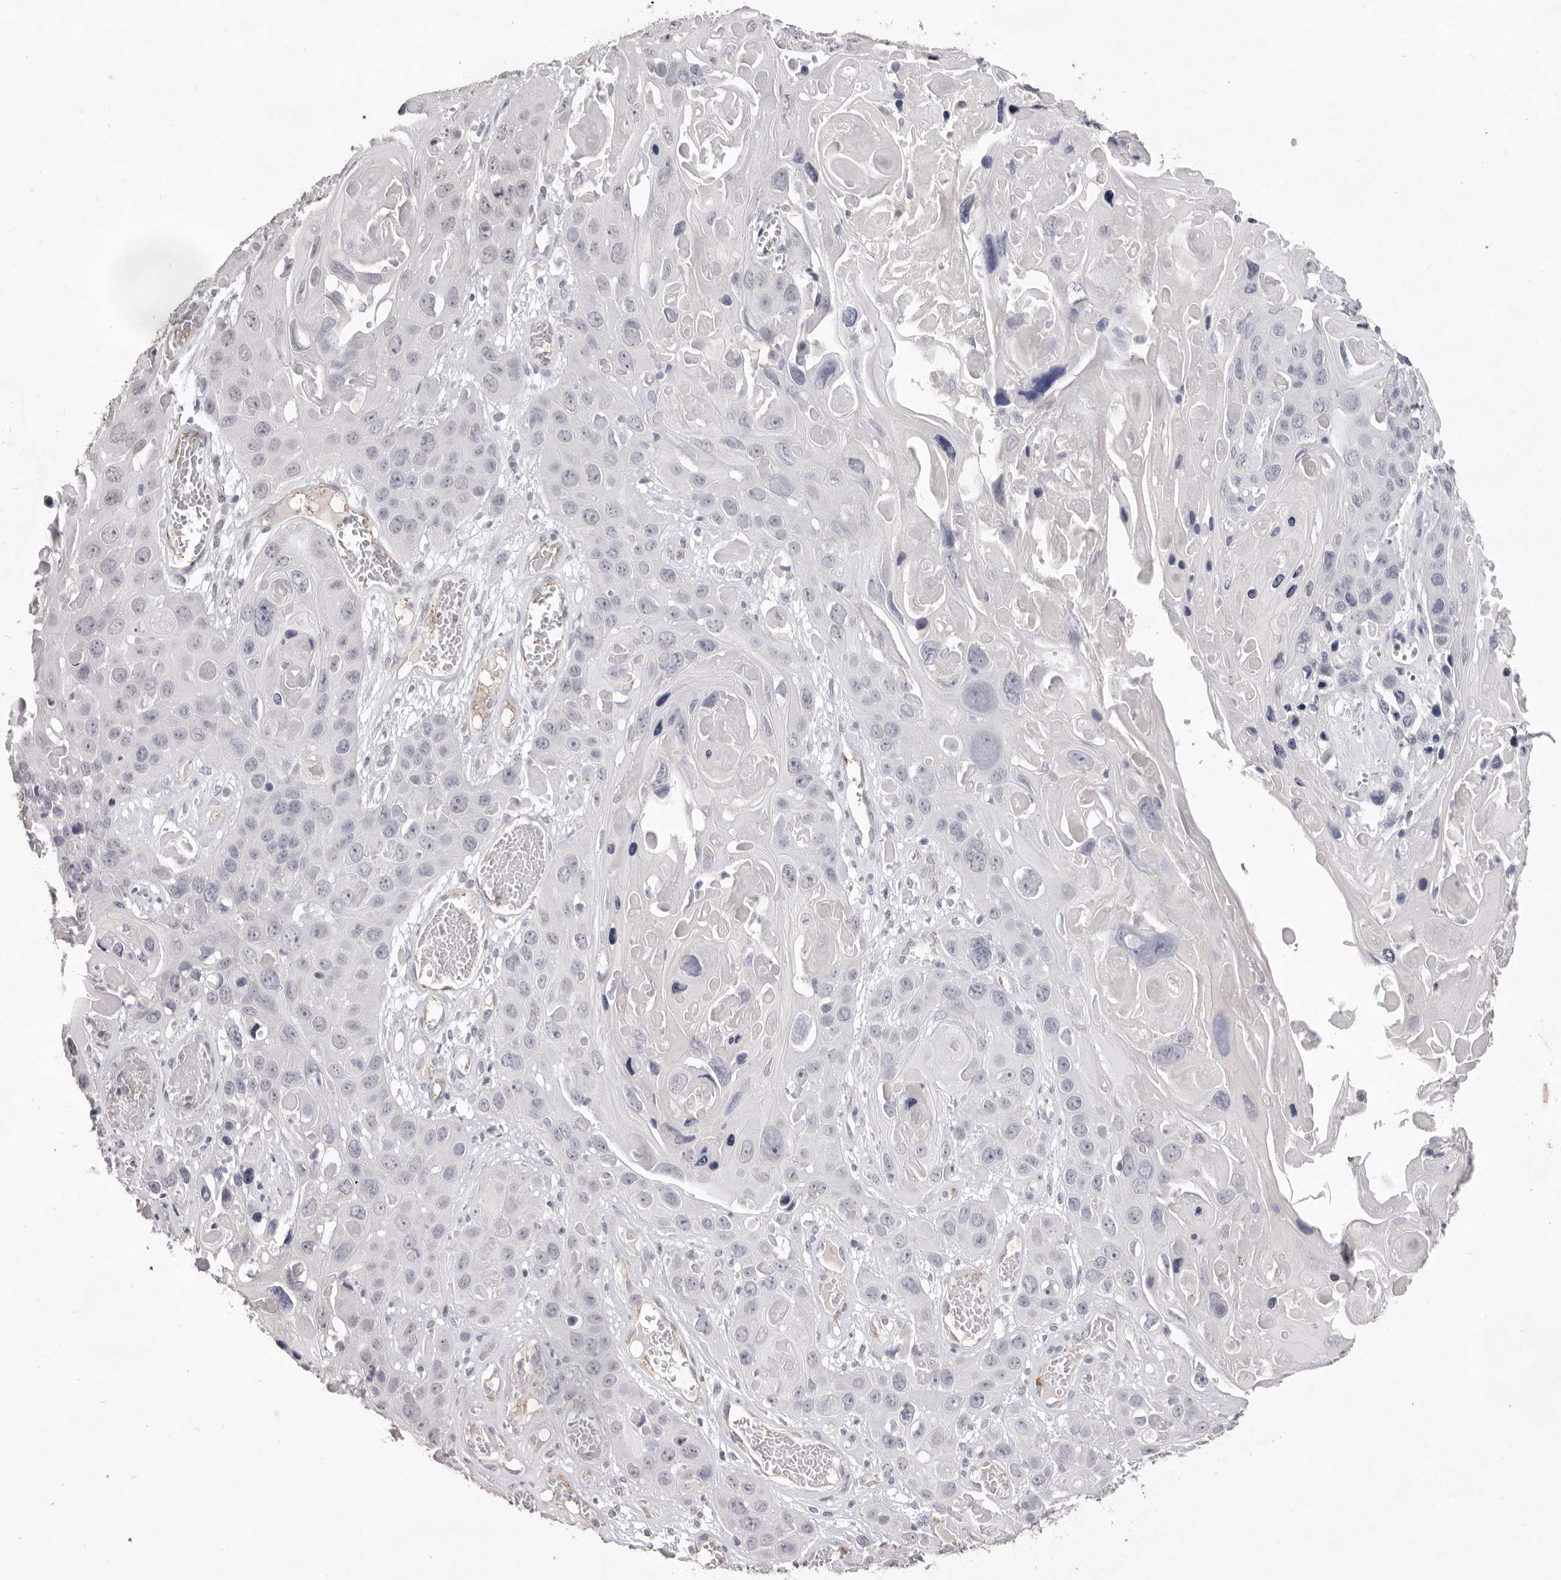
{"staining": {"intensity": "negative", "quantity": "none", "location": "none"}, "tissue": "skin cancer", "cell_type": "Tumor cells", "image_type": "cancer", "snomed": [{"axis": "morphology", "description": "Squamous cell carcinoma, NOS"}, {"axis": "topography", "description": "Skin"}], "caption": "DAB immunohistochemical staining of skin squamous cell carcinoma shows no significant positivity in tumor cells. (Brightfield microscopy of DAB IHC at high magnification).", "gene": "ZYG11B", "patient": {"sex": "male", "age": 55}}